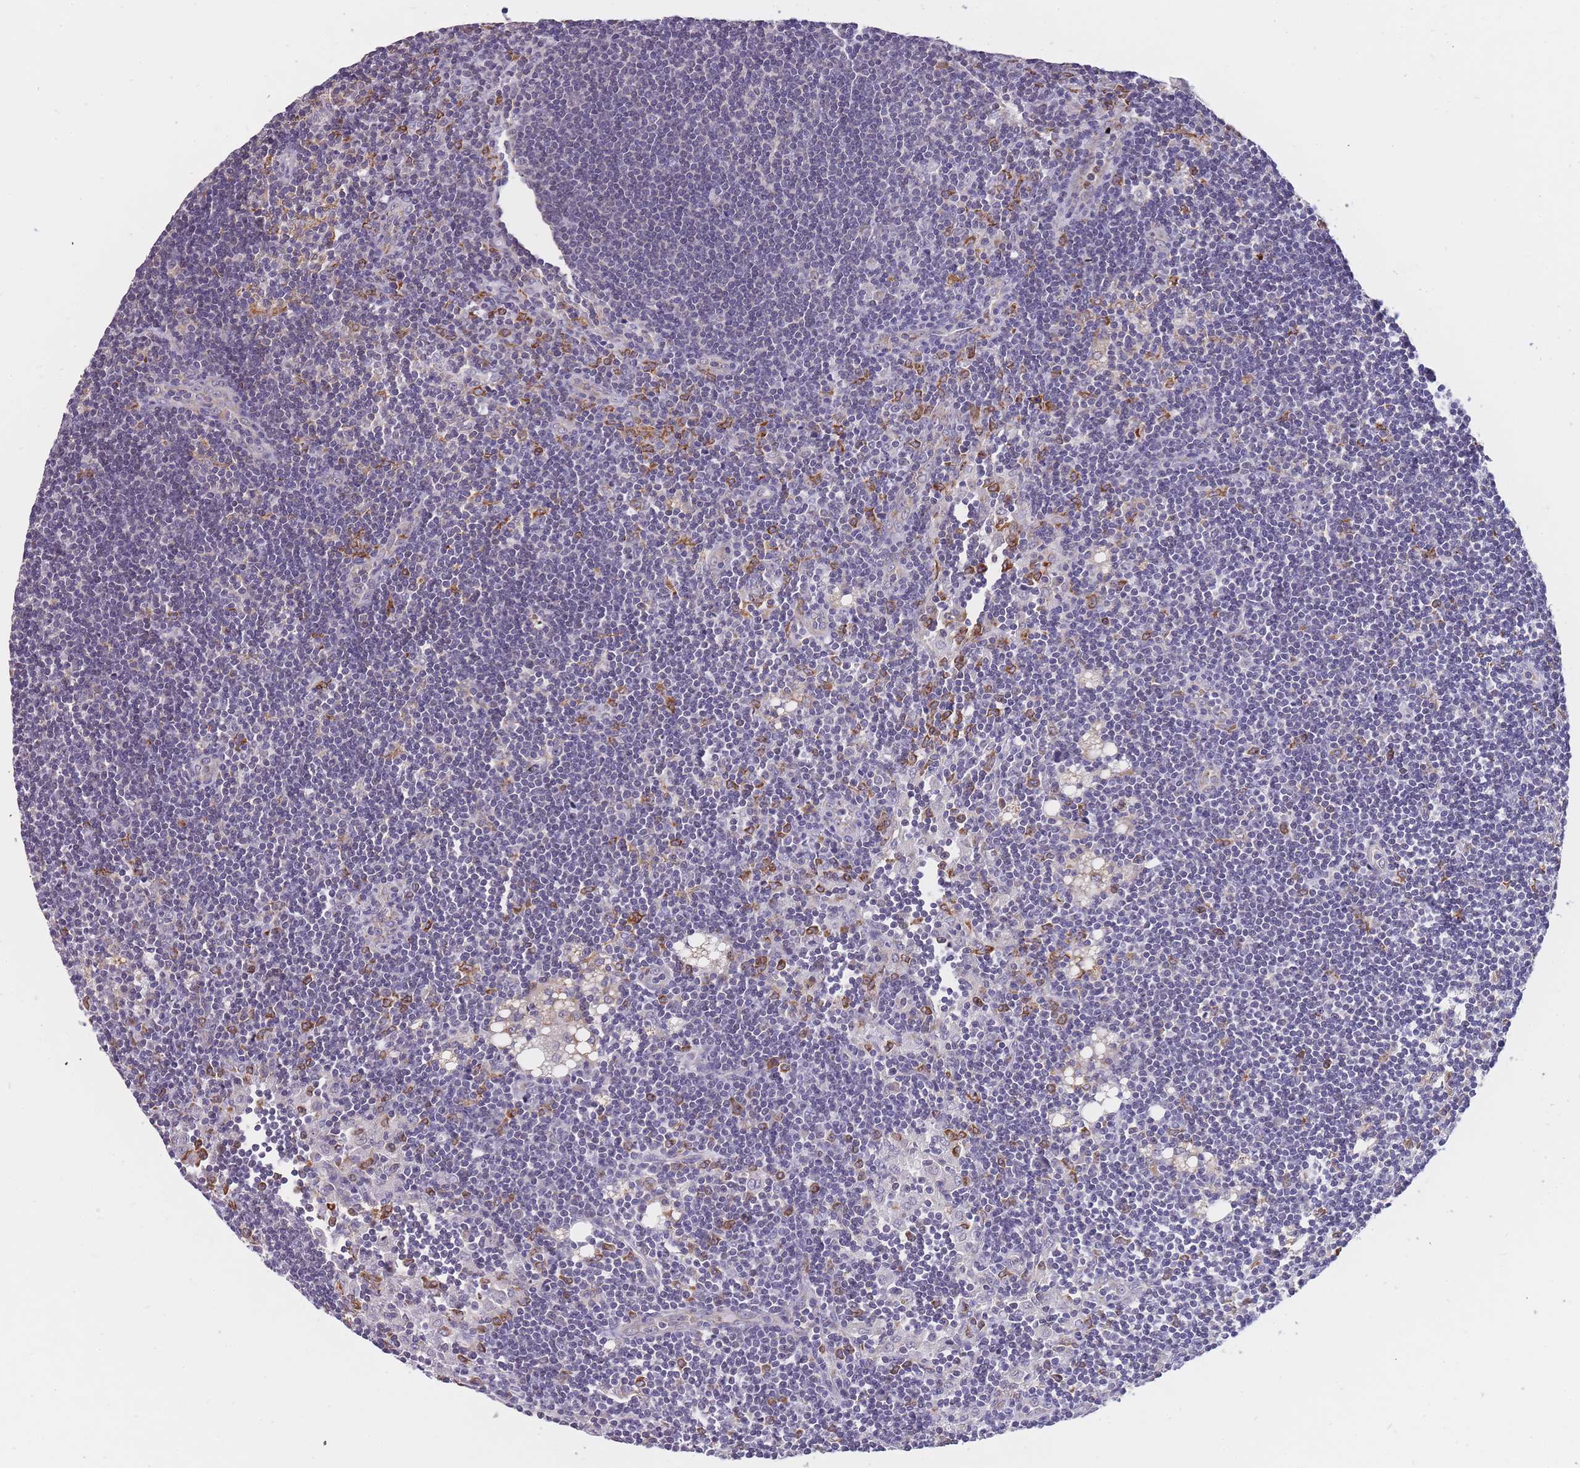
{"staining": {"intensity": "negative", "quantity": "none", "location": "none"}, "tissue": "lymph node", "cell_type": "Germinal center cells", "image_type": "normal", "snomed": [{"axis": "morphology", "description": "Normal tissue, NOS"}, {"axis": "topography", "description": "Lymph node"}], "caption": "Immunohistochemistry (IHC) histopathology image of normal human lymph node stained for a protein (brown), which reveals no positivity in germinal center cells. (IHC, brightfield microscopy, high magnification).", "gene": "ZNF662", "patient": {"sex": "male", "age": 24}}